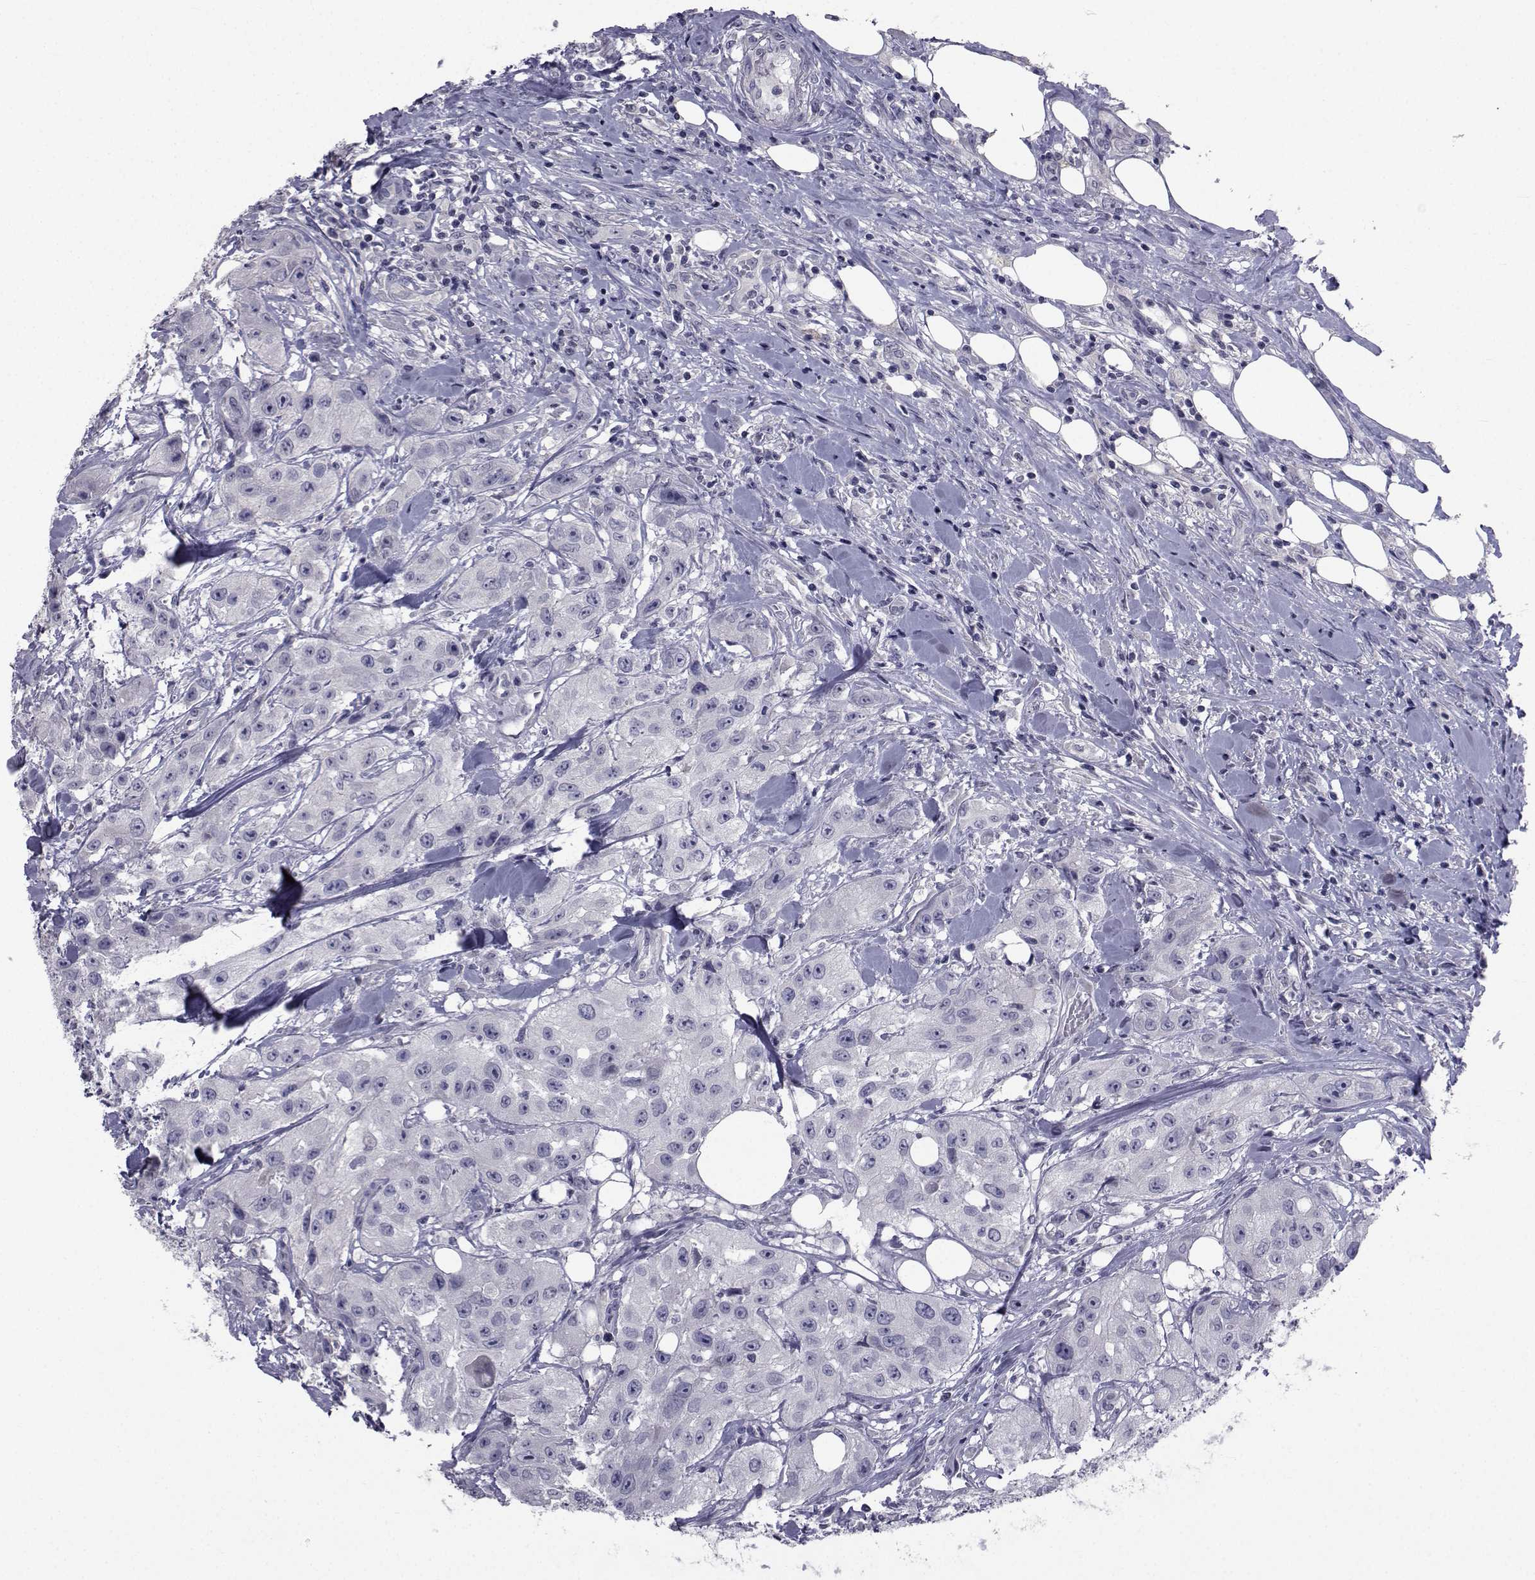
{"staining": {"intensity": "negative", "quantity": "none", "location": "none"}, "tissue": "urothelial cancer", "cell_type": "Tumor cells", "image_type": "cancer", "snomed": [{"axis": "morphology", "description": "Urothelial carcinoma, High grade"}, {"axis": "topography", "description": "Urinary bladder"}], "caption": "A histopathology image of human urothelial carcinoma (high-grade) is negative for staining in tumor cells.", "gene": "CHRNA1", "patient": {"sex": "male", "age": 79}}